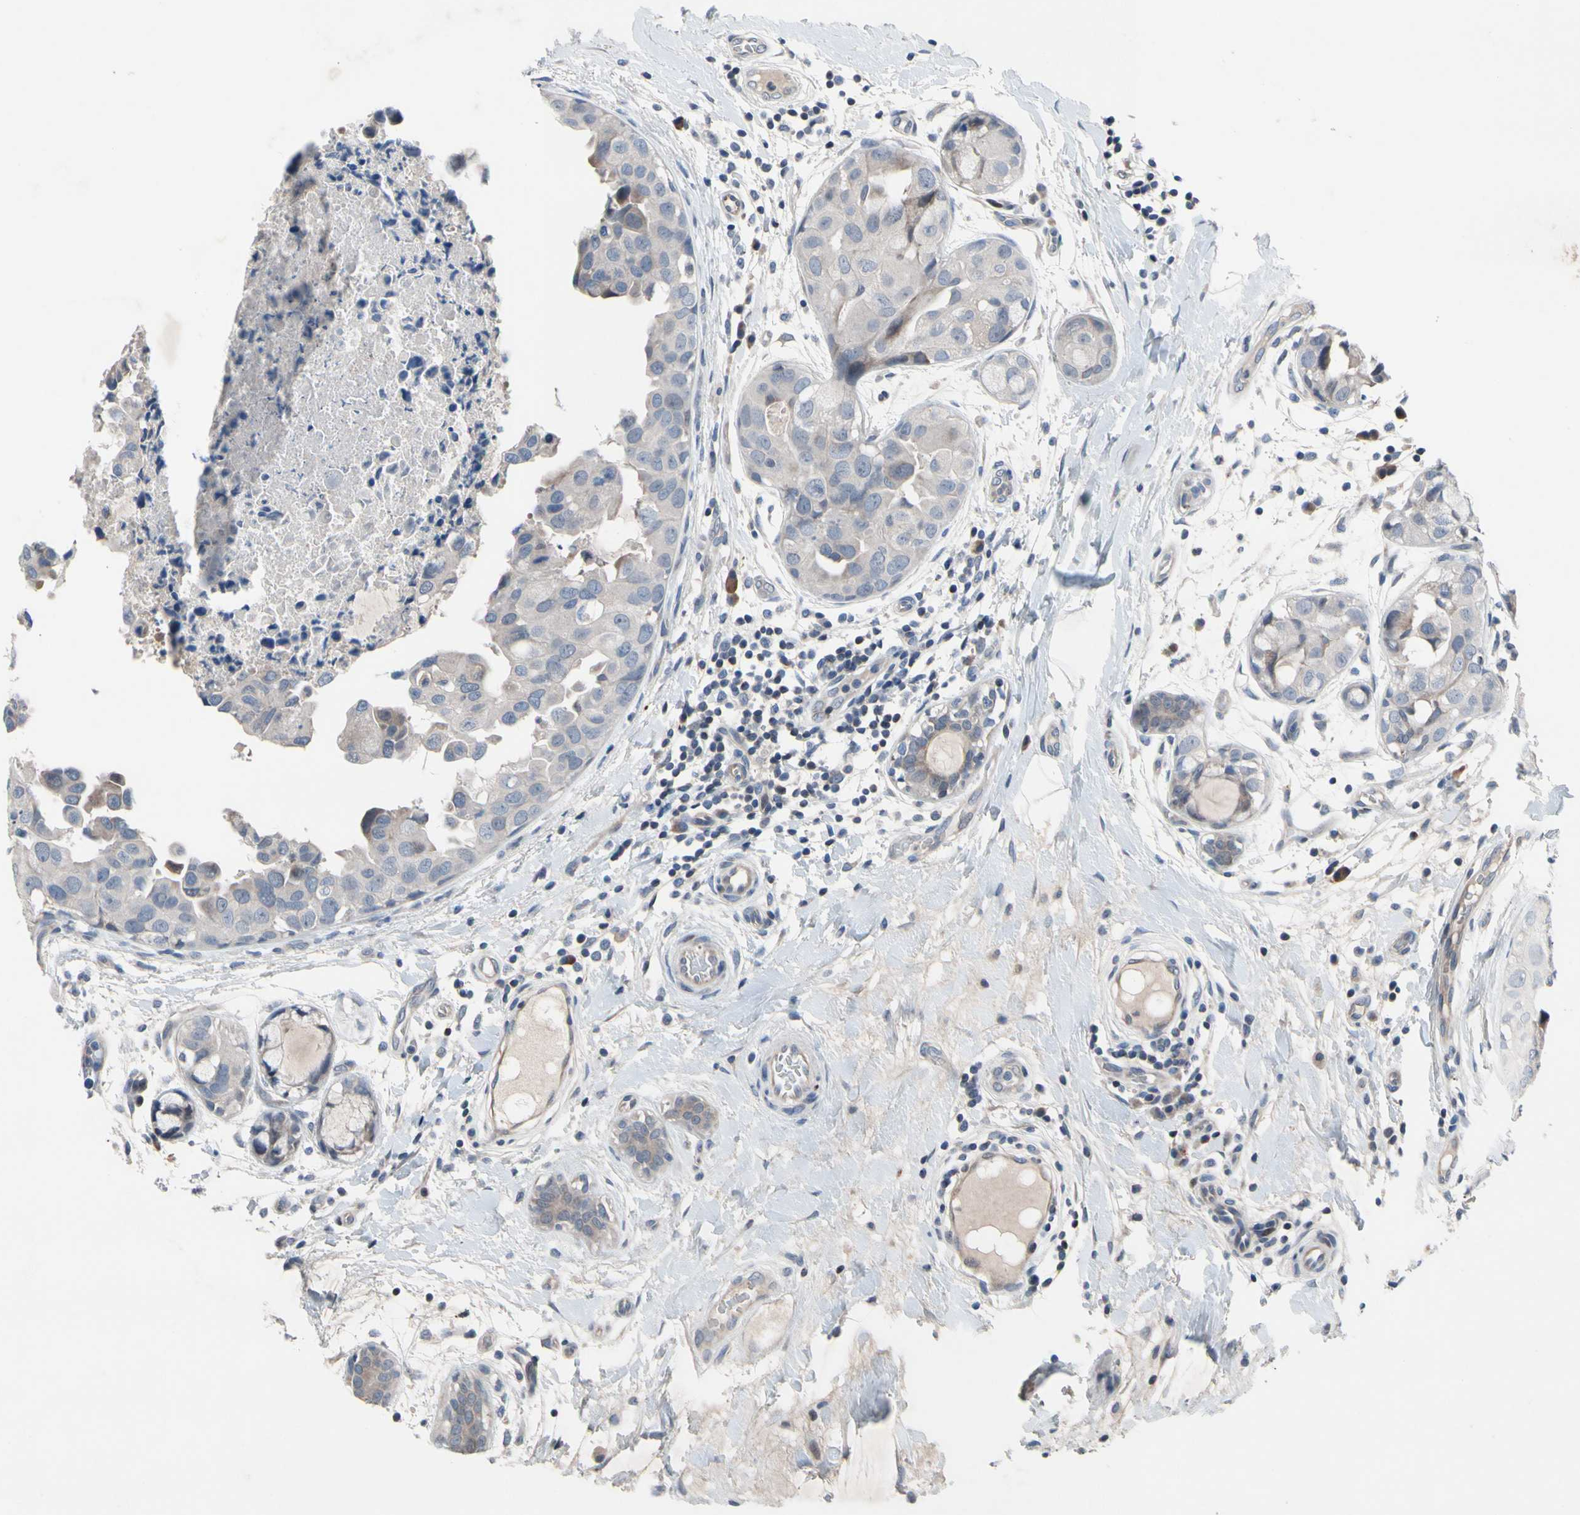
{"staining": {"intensity": "weak", "quantity": "25%-75%", "location": "cytoplasmic/membranous"}, "tissue": "breast cancer", "cell_type": "Tumor cells", "image_type": "cancer", "snomed": [{"axis": "morphology", "description": "Duct carcinoma"}, {"axis": "topography", "description": "Breast"}], "caption": "An immunohistochemistry (IHC) image of neoplastic tissue is shown. Protein staining in brown highlights weak cytoplasmic/membranous positivity in breast cancer (intraductal carcinoma) within tumor cells.", "gene": "MUTYH", "patient": {"sex": "female", "age": 40}}